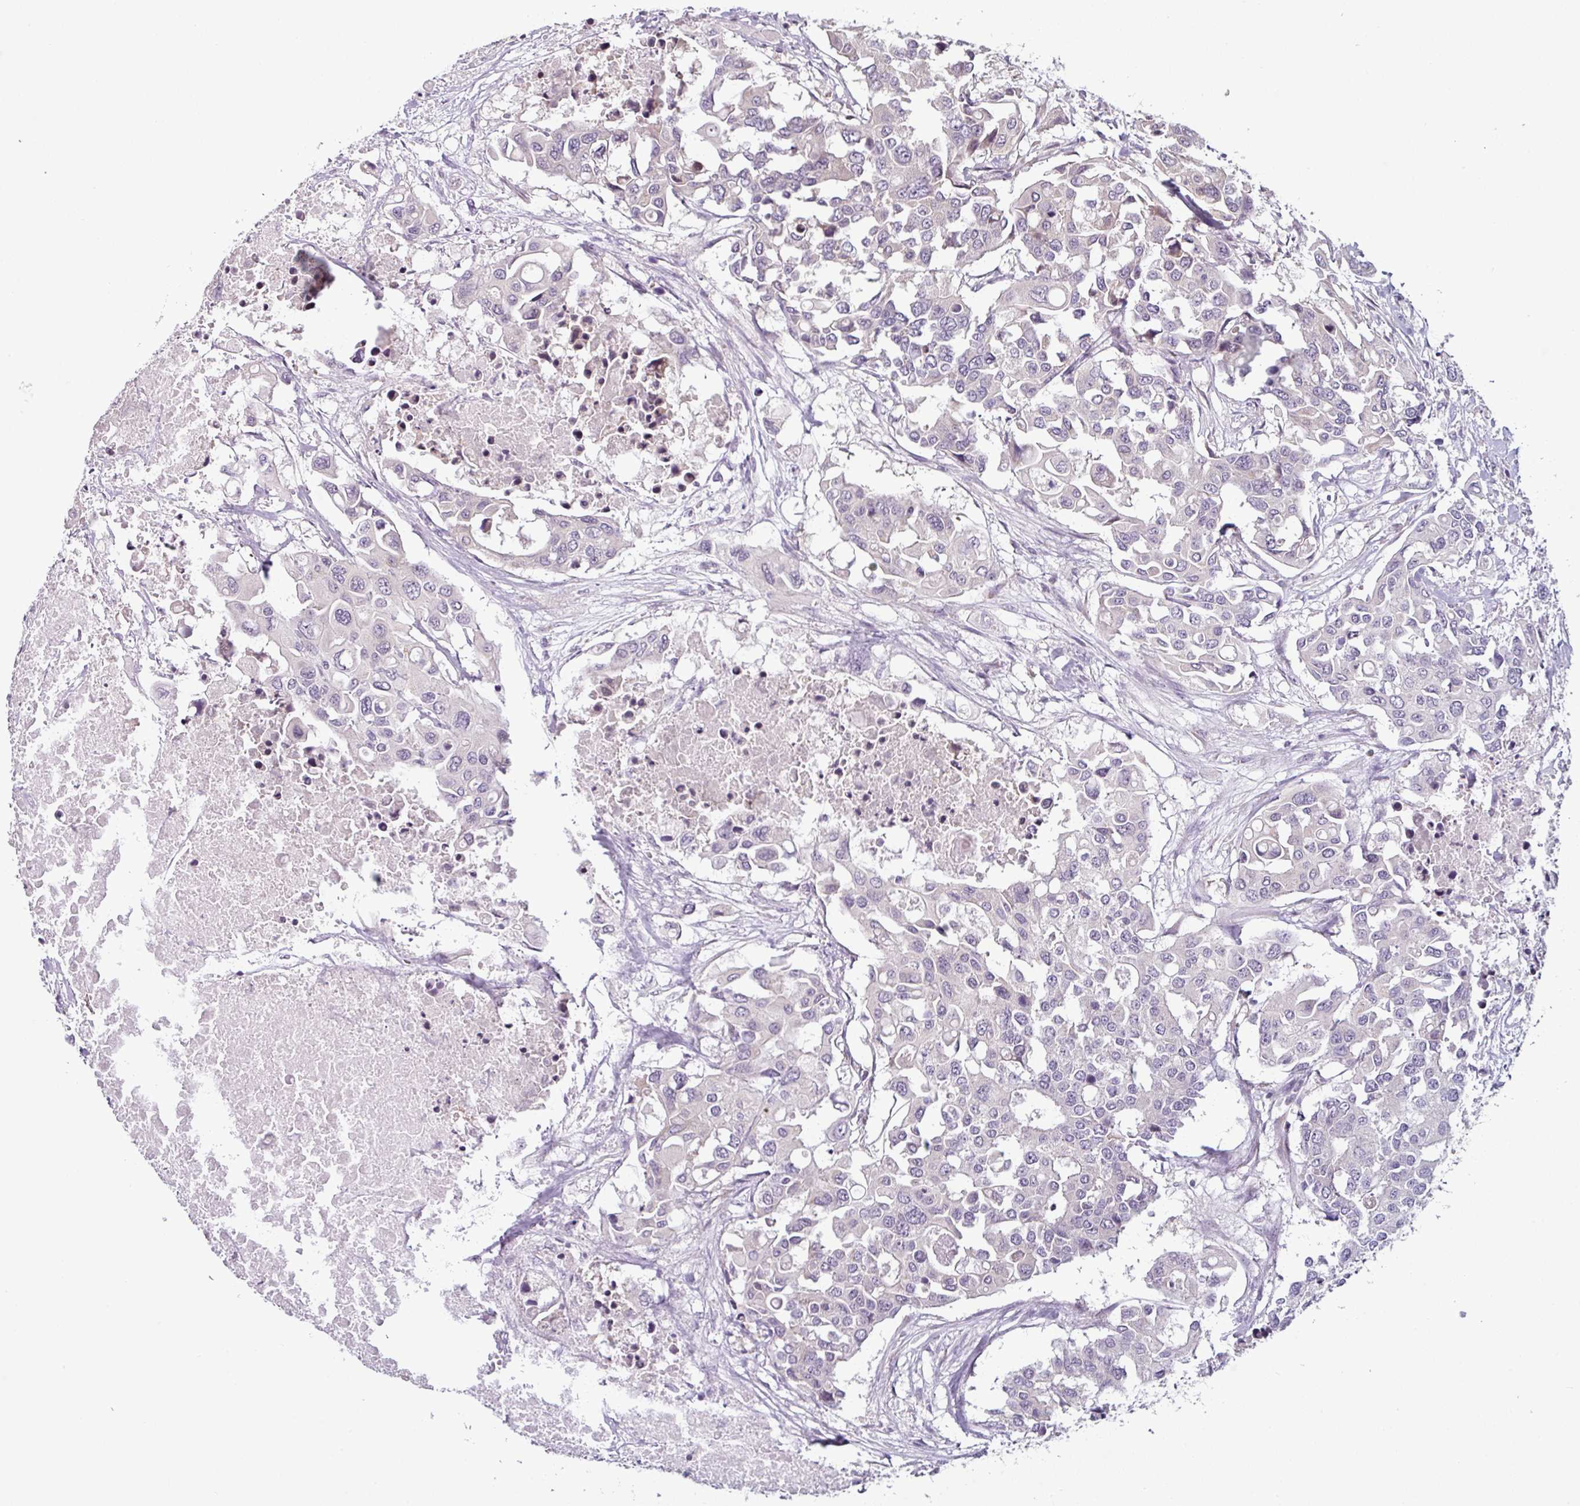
{"staining": {"intensity": "negative", "quantity": "none", "location": "none"}, "tissue": "colorectal cancer", "cell_type": "Tumor cells", "image_type": "cancer", "snomed": [{"axis": "morphology", "description": "Adenocarcinoma, NOS"}, {"axis": "topography", "description": "Colon"}], "caption": "High magnification brightfield microscopy of colorectal cancer (adenocarcinoma) stained with DAB (3,3'-diaminobenzidine) (brown) and counterstained with hematoxylin (blue): tumor cells show no significant staining.", "gene": "OR52D1", "patient": {"sex": "male", "age": 77}}